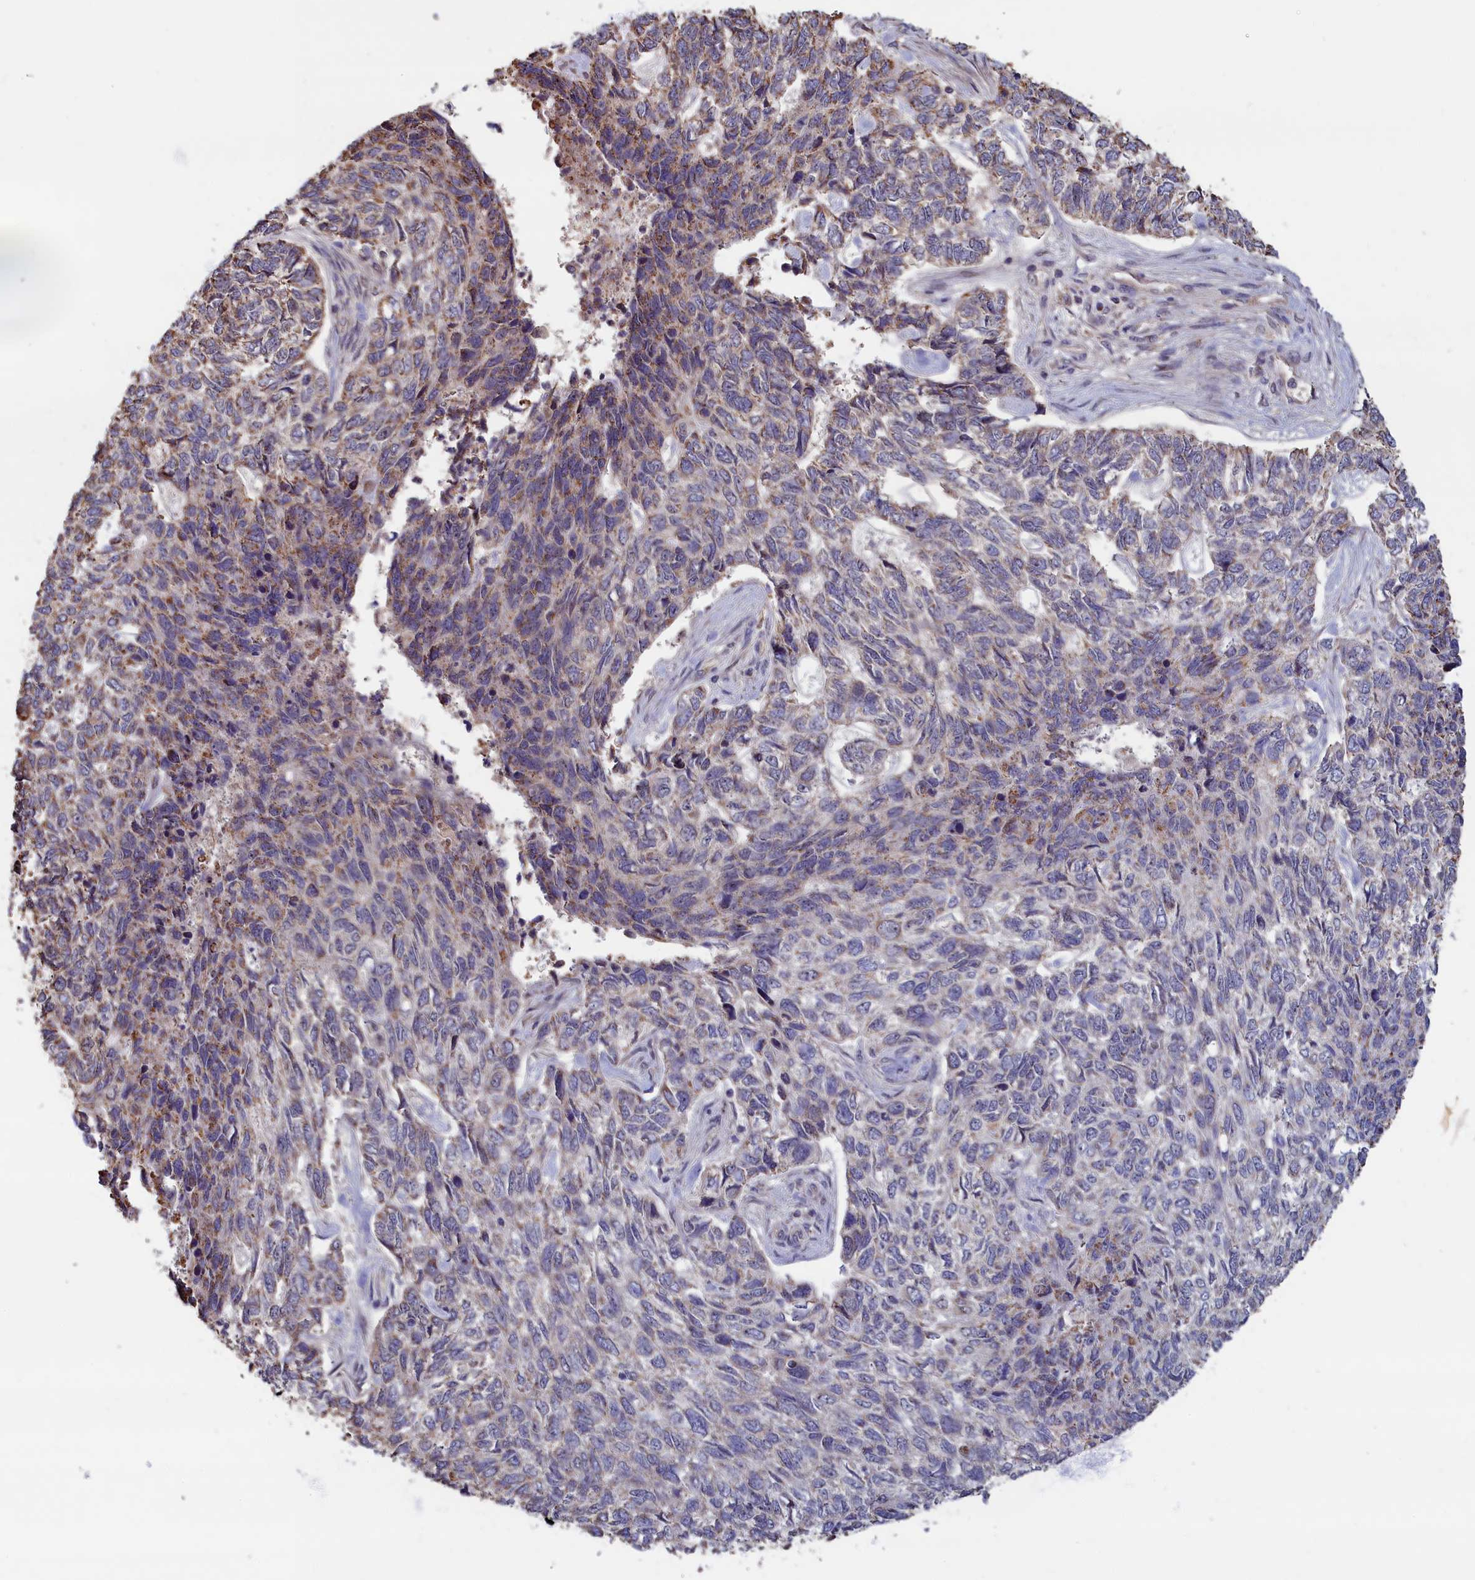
{"staining": {"intensity": "weak", "quantity": "<25%", "location": "cytoplasmic/membranous"}, "tissue": "skin cancer", "cell_type": "Tumor cells", "image_type": "cancer", "snomed": [{"axis": "morphology", "description": "Basal cell carcinoma"}, {"axis": "topography", "description": "Skin"}], "caption": "Protein analysis of skin basal cell carcinoma exhibits no significant positivity in tumor cells.", "gene": "ZNF816", "patient": {"sex": "female", "age": 65}}